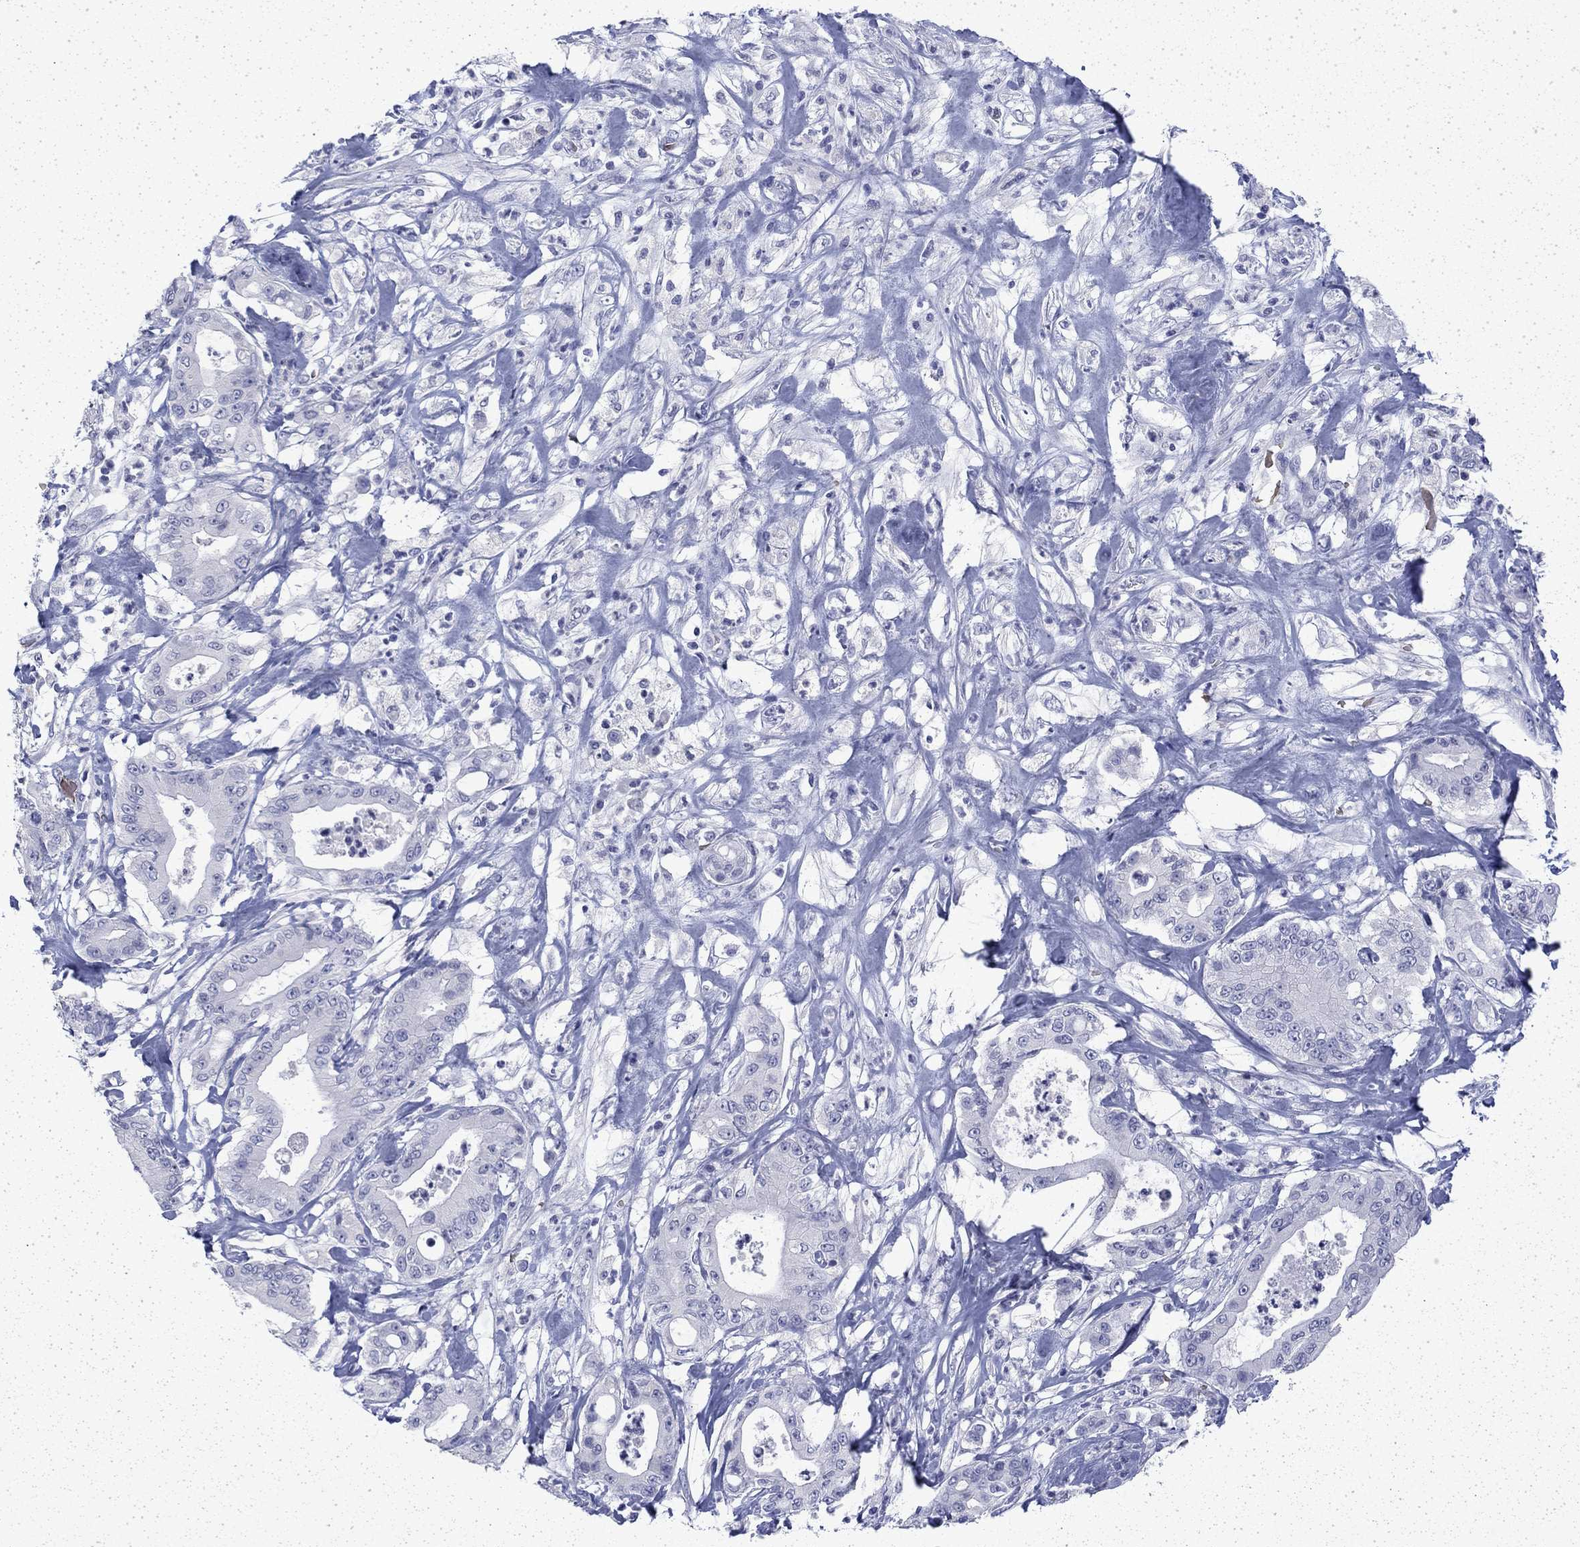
{"staining": {"intensity": "negative", "quantity": "none", "location": "none"}, "tissue": "pancreatic cancer", "cell_type": "Tumor cells", "image_type": "cancer", "snomed": [{"axis": "morphology", "description": "Adenocarcinoma, NOS"}, {"axis": "topography", "description": "Pancreas"}], "caption": "Tumor cells show no significant staining in pancreatic cancer.", "gene": "ENPP6", "patient": {"sex": "male", "age": 71}}